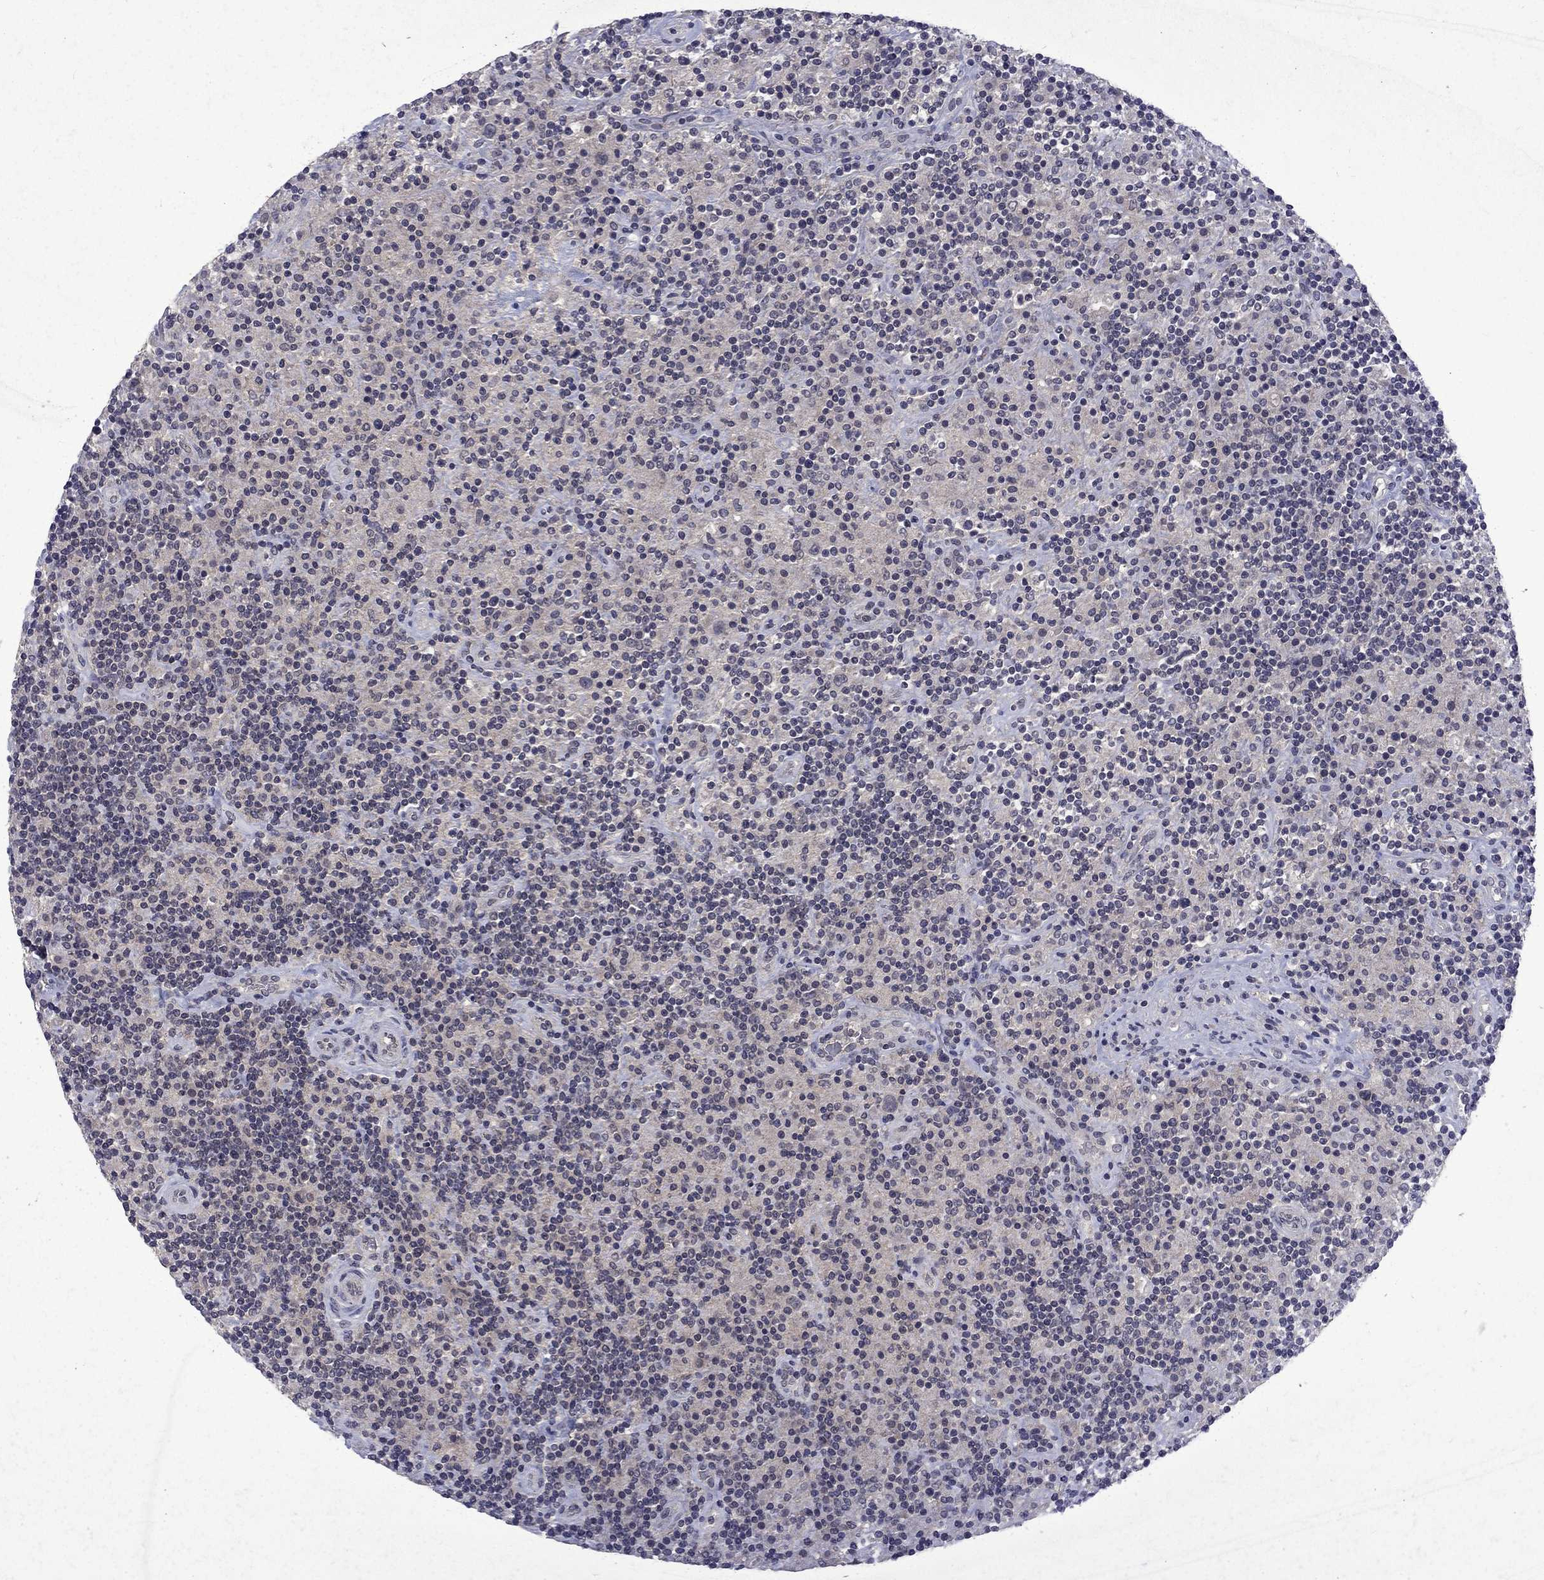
{"staining": {"intensity": "negative", "quantity": "none", "location": "none"}, "tissue": "lymphoma", "cell_type": "Tumor cells", "image_type": "cancer", "snomed": [{"axis": "morphology", "description": "Hodgkin's disease, NOS"}, {"axis": "topography", "description": "Lymph node"}], "caption": "Immunohistochemistry (IHC) photomicrograph of human Hodgkin's disease stained for a protein (brown), which shows no positivity in tumor cells.", "gene": "CHAT", "patient": {"sex": "male", "age": 70}}